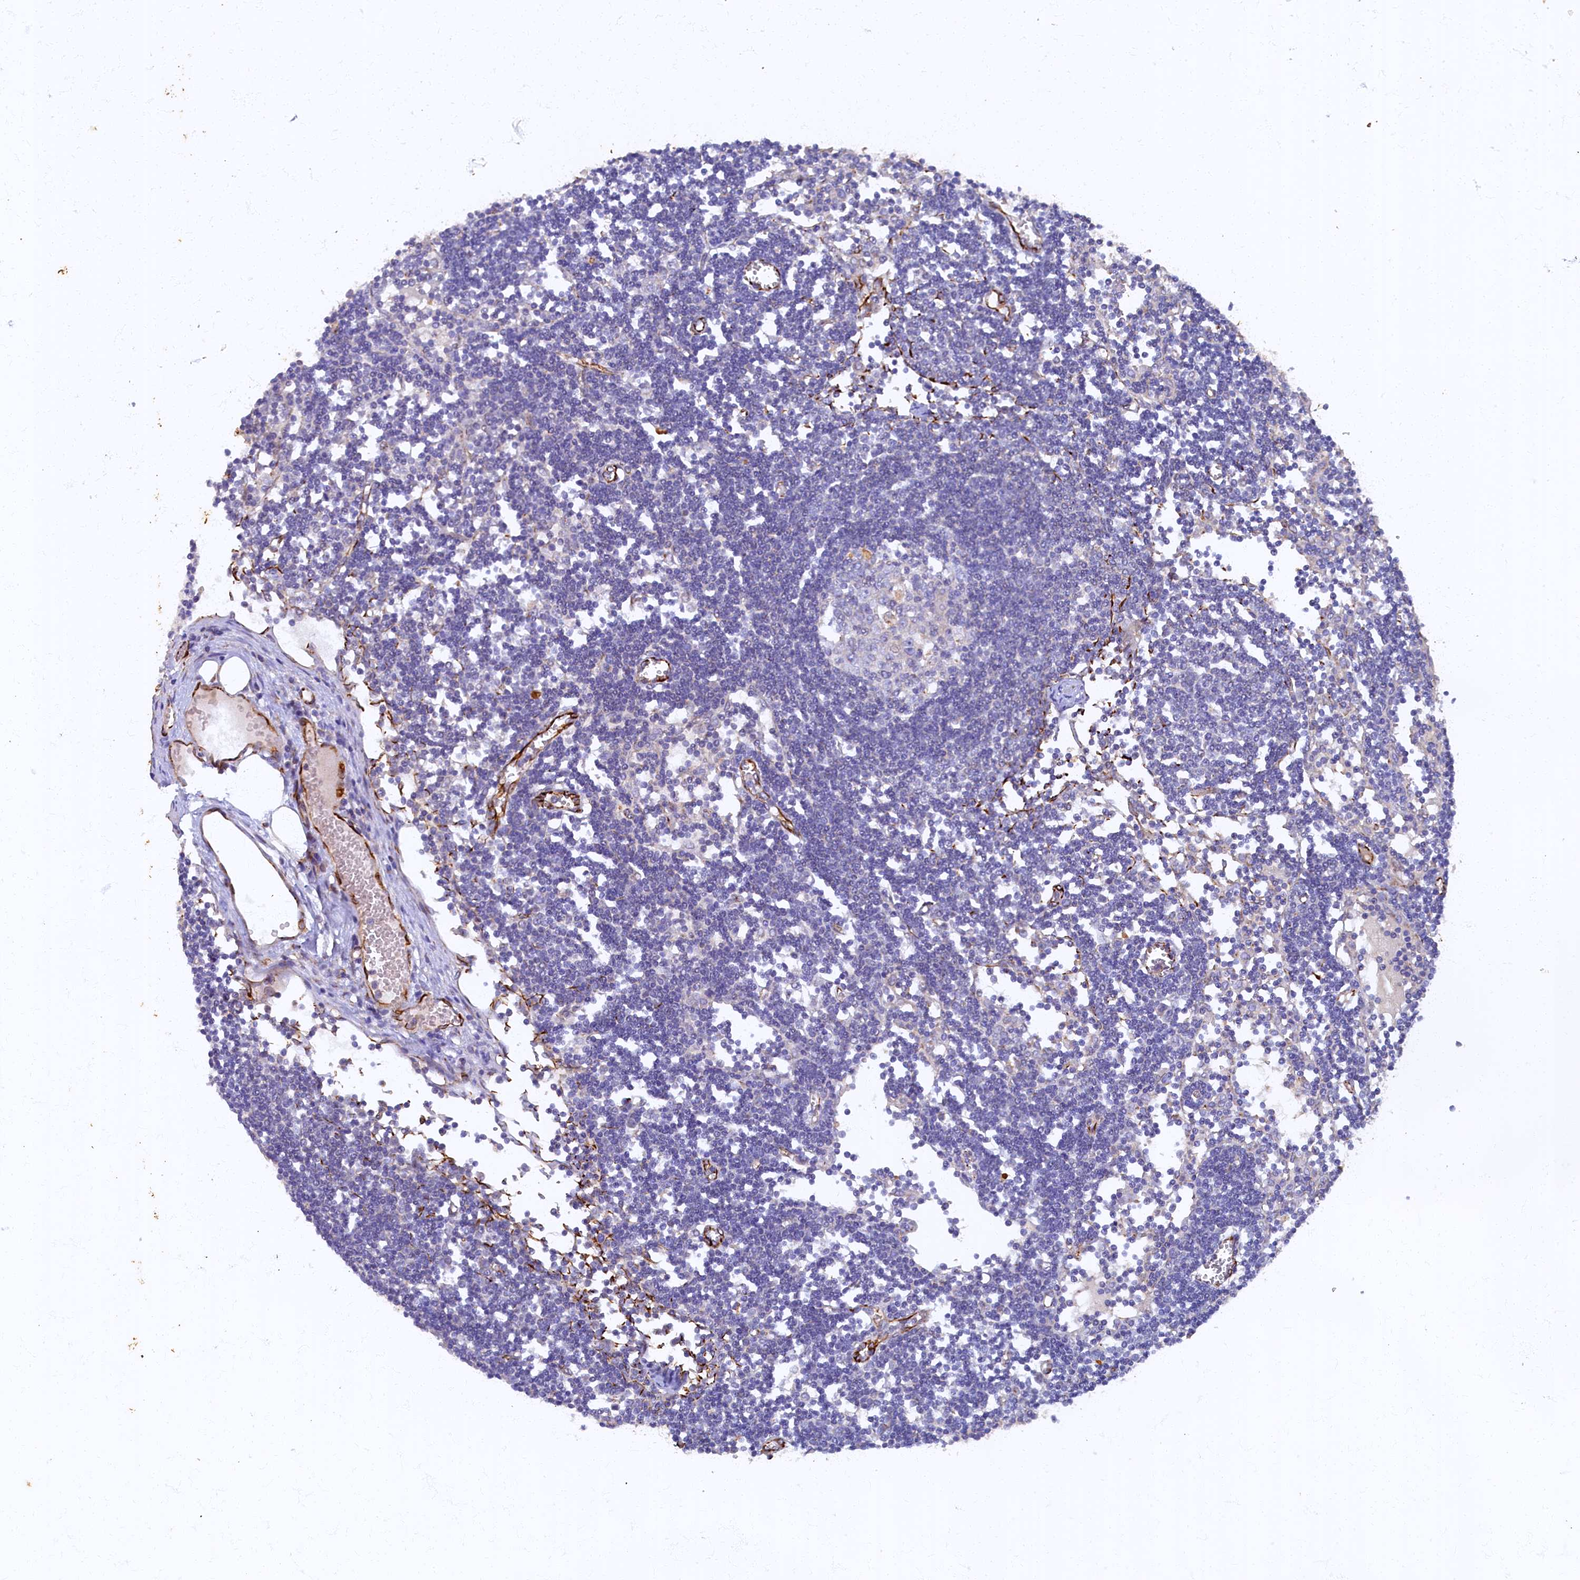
{"staining": {"intensity": "negative", "quantity": "none", "location": "none"}, "tissue": "lymph node", "cell_type": "Germinal center cells", "image_type": "normal", "snomed": [{"axis": "morphology", "description": "Normal tissue, NOS"}, {"axis": "topography", "description": "Lymph node"}], "caption": "IHC histopathology image of unremarkable human lymph node stained for a protein (brown), which shows no expression in germinal center cells.", "gene": "ARL11", "patient": {"sex": "female", "age": 11}}